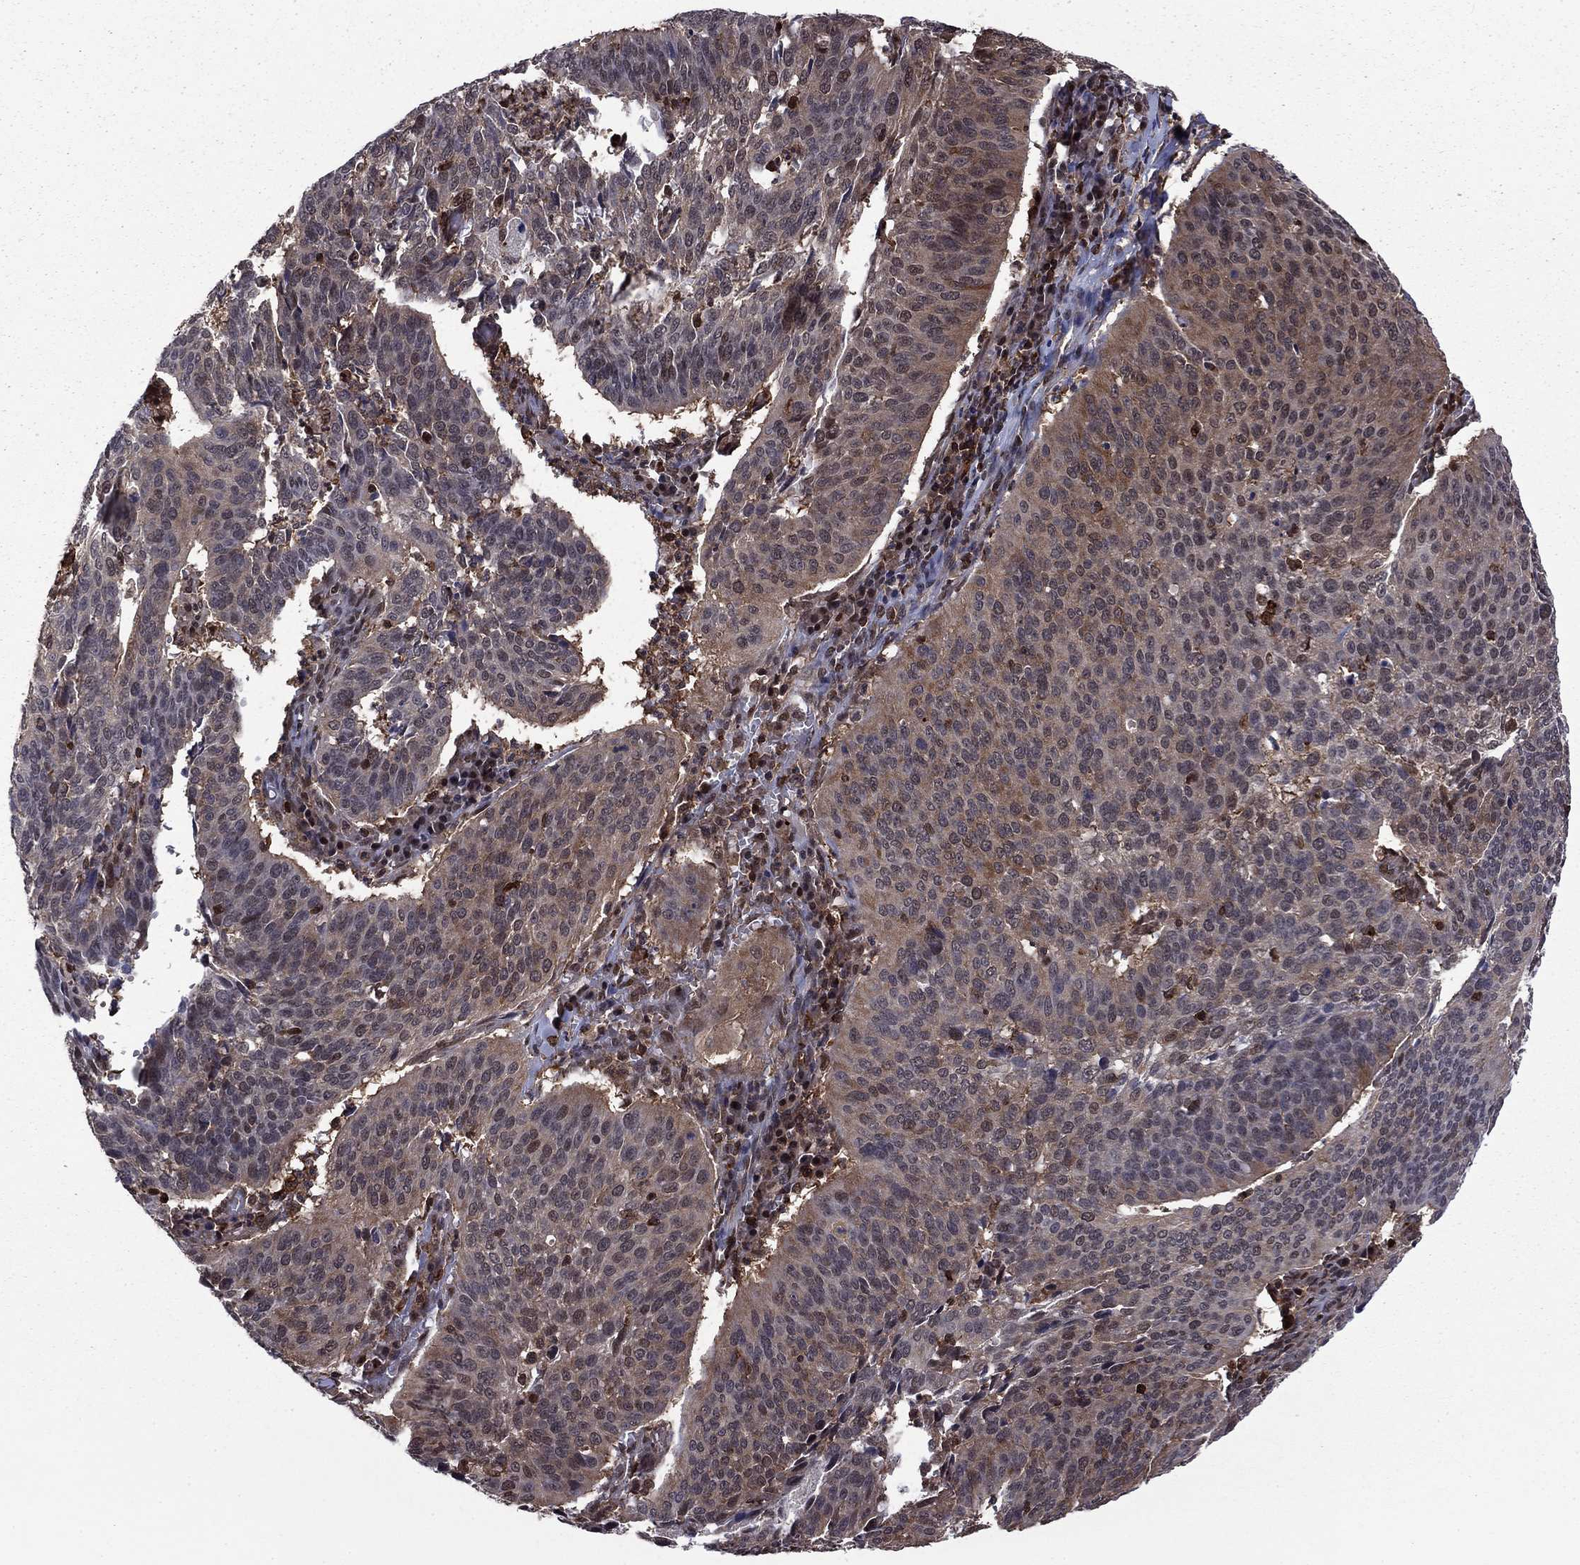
{"staining": {"intensity": "weak", "quantity": "<25%", "location": "cytoplasmic/membranous,nuclear"}, "tissue": "cervical cancer", "cell_type": "Tumor cells", "image_type": "cancer", "snomed": [{"axis": "morphology", "description": "Normal tissue, NOS"}, {"axis": "morphology", "description": "Squamous cell carcinoma, NOS"}, {"axis": "topography", "description": "Cervix"}], "caption": "An immunohistochemistry photomicrograph of squamous cell carcinoma (cervical) is shown. There is no staining in tumor cells of squamous cell carcinoma (cervical).", "gene": "PSMD2", "patient": {"sex": "female", "age": 39}}